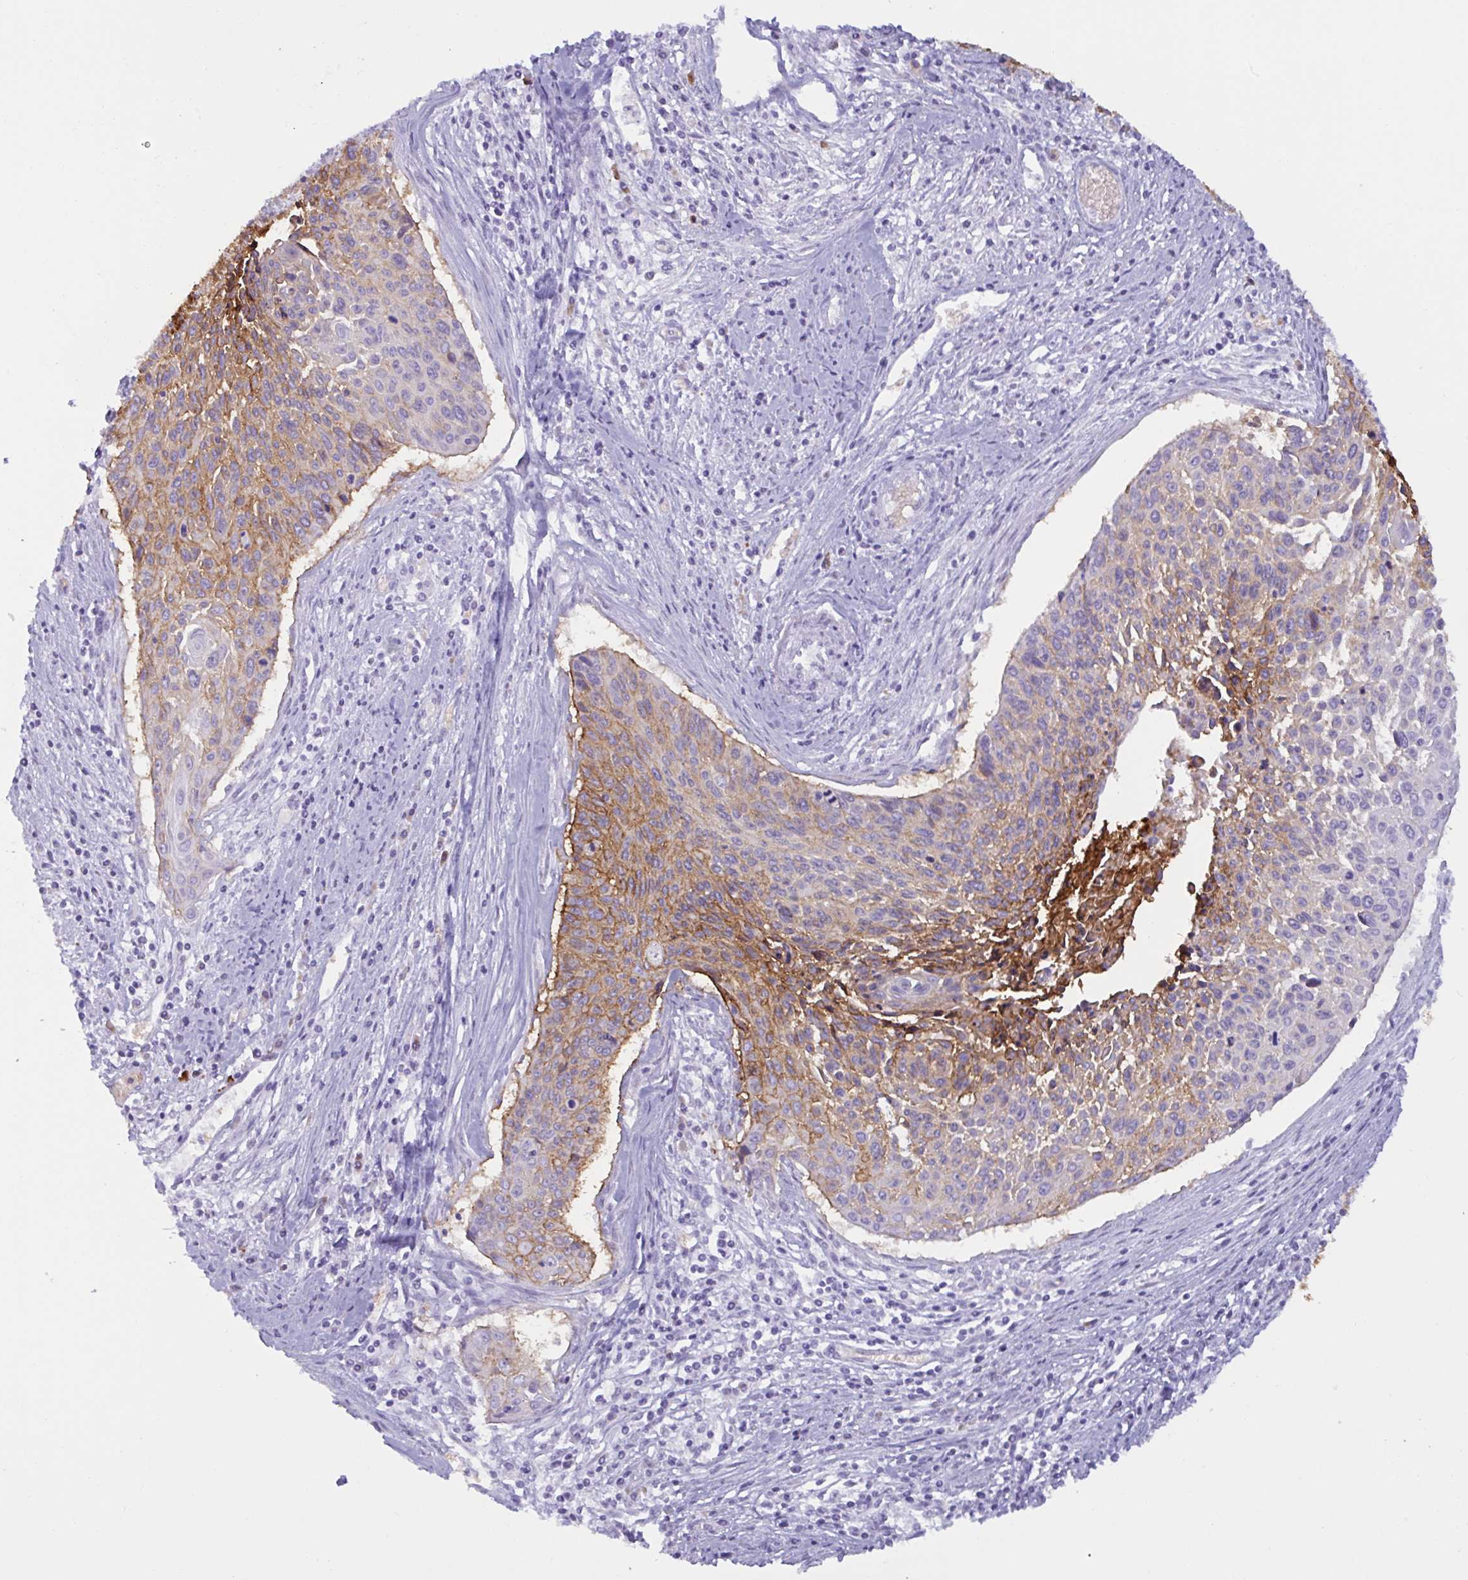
{"staining": {"intensity": "moderate", "quantity": "25%-75%", "location": "cytoplasmic/membranous"}, "tissue": "cervical cancer", "cell_type": "Tumor cells", "image_type": "cancer", "snomed": [{"axis": "morphology", "description": "Squamous cell carcinoma, NOS"}, {"axis": "topography", "description": "Cervix"}], "caption": "Immunohistochemical staining of human squamous cell carcinoma (cervical) shows medium levels of moderate cytoplasmic/membranous protein staining in approximately 25%-75% of tumor cells.", "gene": "SLC2A1", "patient": {"sex": "female", "age": 55}}